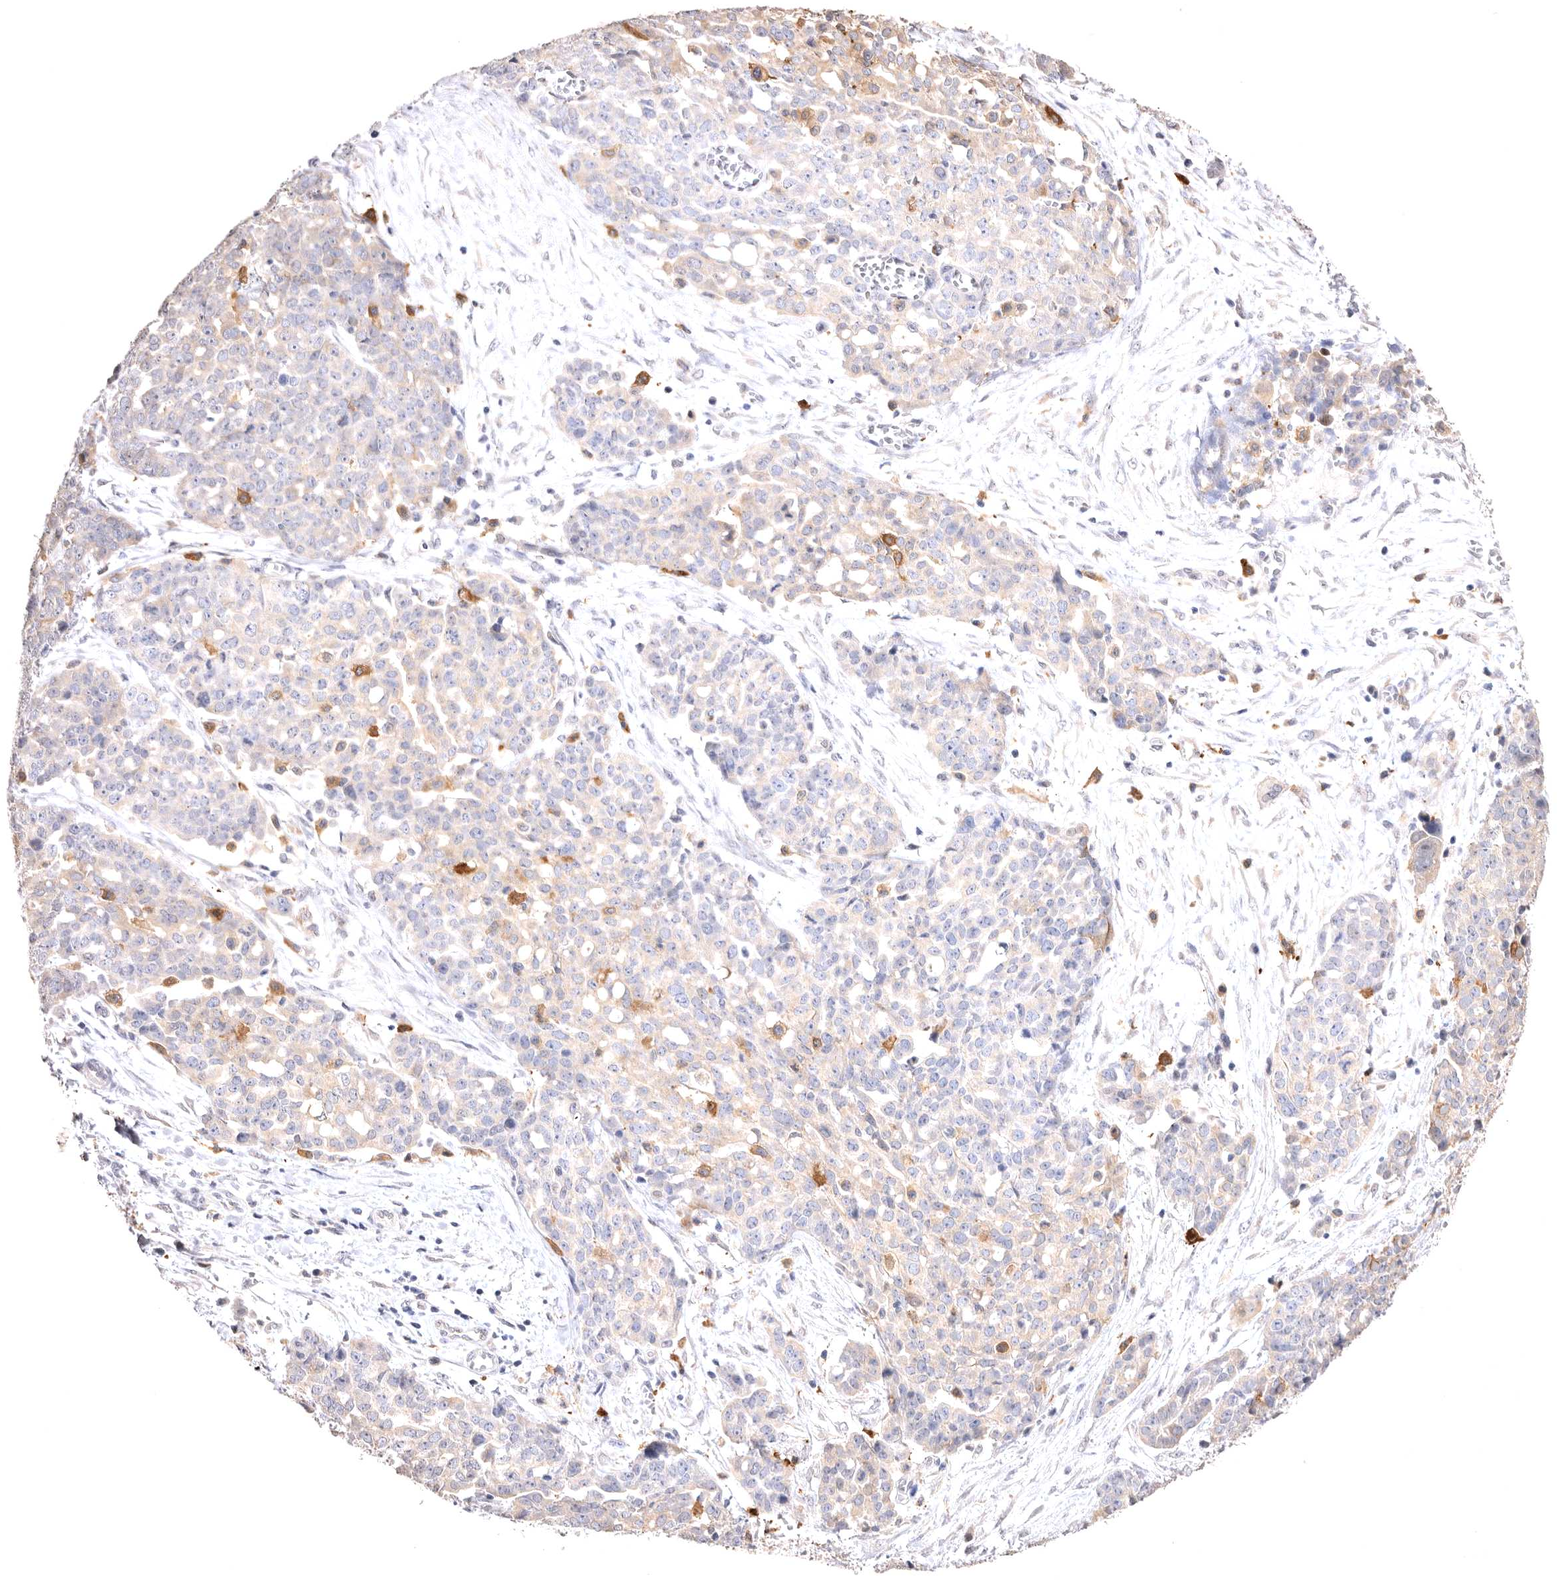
{"staining": {"intensity": "weak", "quantity": "<25%", "location": "cytoplasmic/membranous"}, "tissue": "ovarian cancer", "cell_type": "Tumor cells", "image_type": "cancer", "snomed": [{"axis": "morphology", "description": "Cystadenocarcinoma, serous, NOS"}, {"axis": "topography", "description": "Soft tissue"}, {"axis": "topography", "description": "Ovary"}], "caption": "Serous cystadenocarcinoma (ovarian) was stained to show a protein in brown. There is no significant positivity in tumor cells. The staining is performed using DAB (3,3'-diaminobenzidine) brown chromogen with nuclei counter-stained in using hematoxylin.", "gene": "VPS45", "patient": {"sex": "female", "age": 57}}